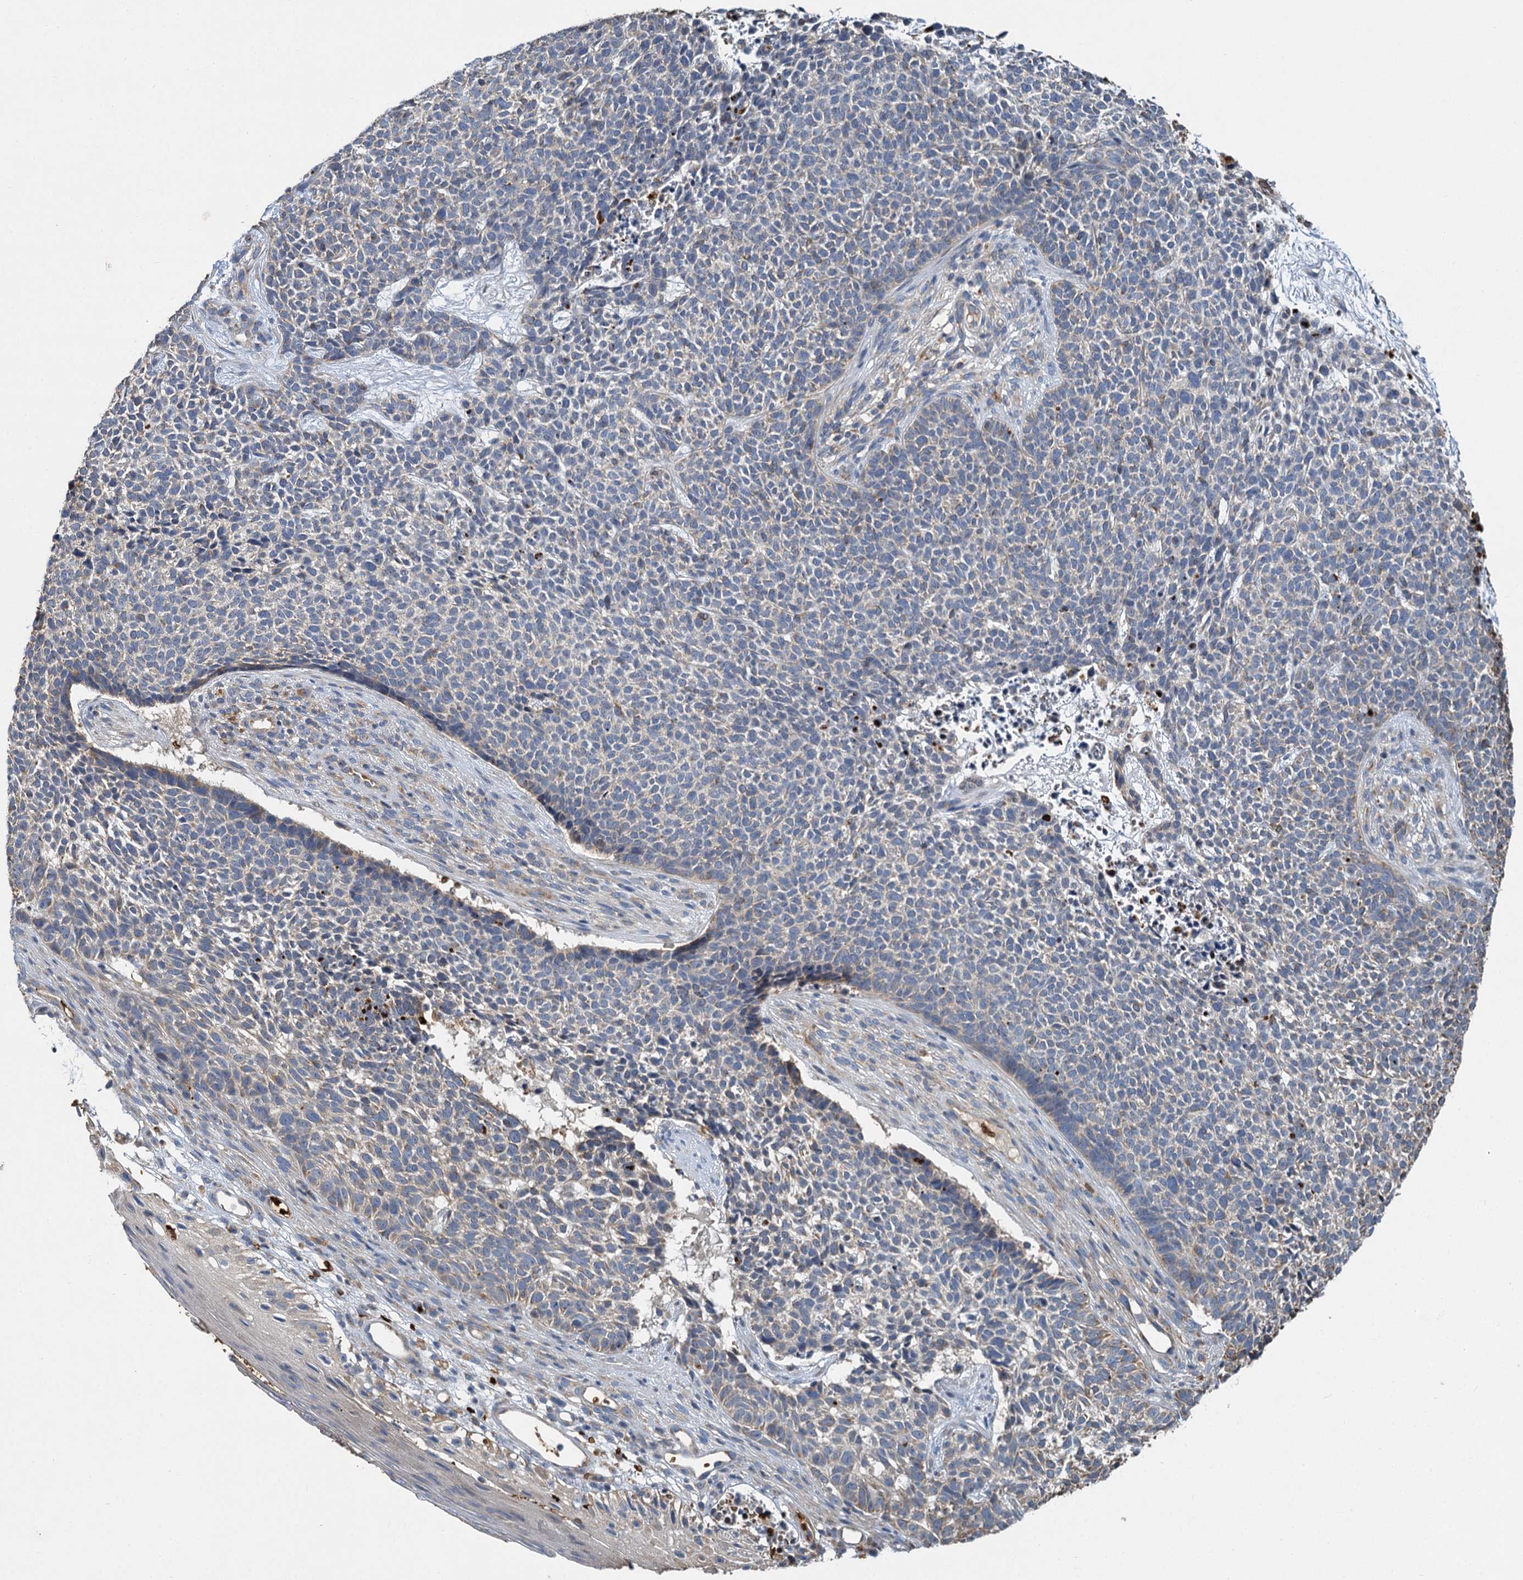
{"staining": {"intensity": "negative", "quantity": "none", "location": "none"}, "tissue": "skin cancer", "cell_type": "Tumor cells", "image_type": "cancer", "snomed": [{"axis": "morphology", "description": "Basal cell carcinoma"}, {"axis": "topography", "description": "Skin"}], "caption": "Immunohistochemistry histopathology image of basal cell carcinoma (skin) stained for a protein (brown), which displays no staining in tumor cells. (DAB immunohistochemistry, high magnification).", "gene": "BCS1L", "patient": {"sex": "female", "age": 84}}